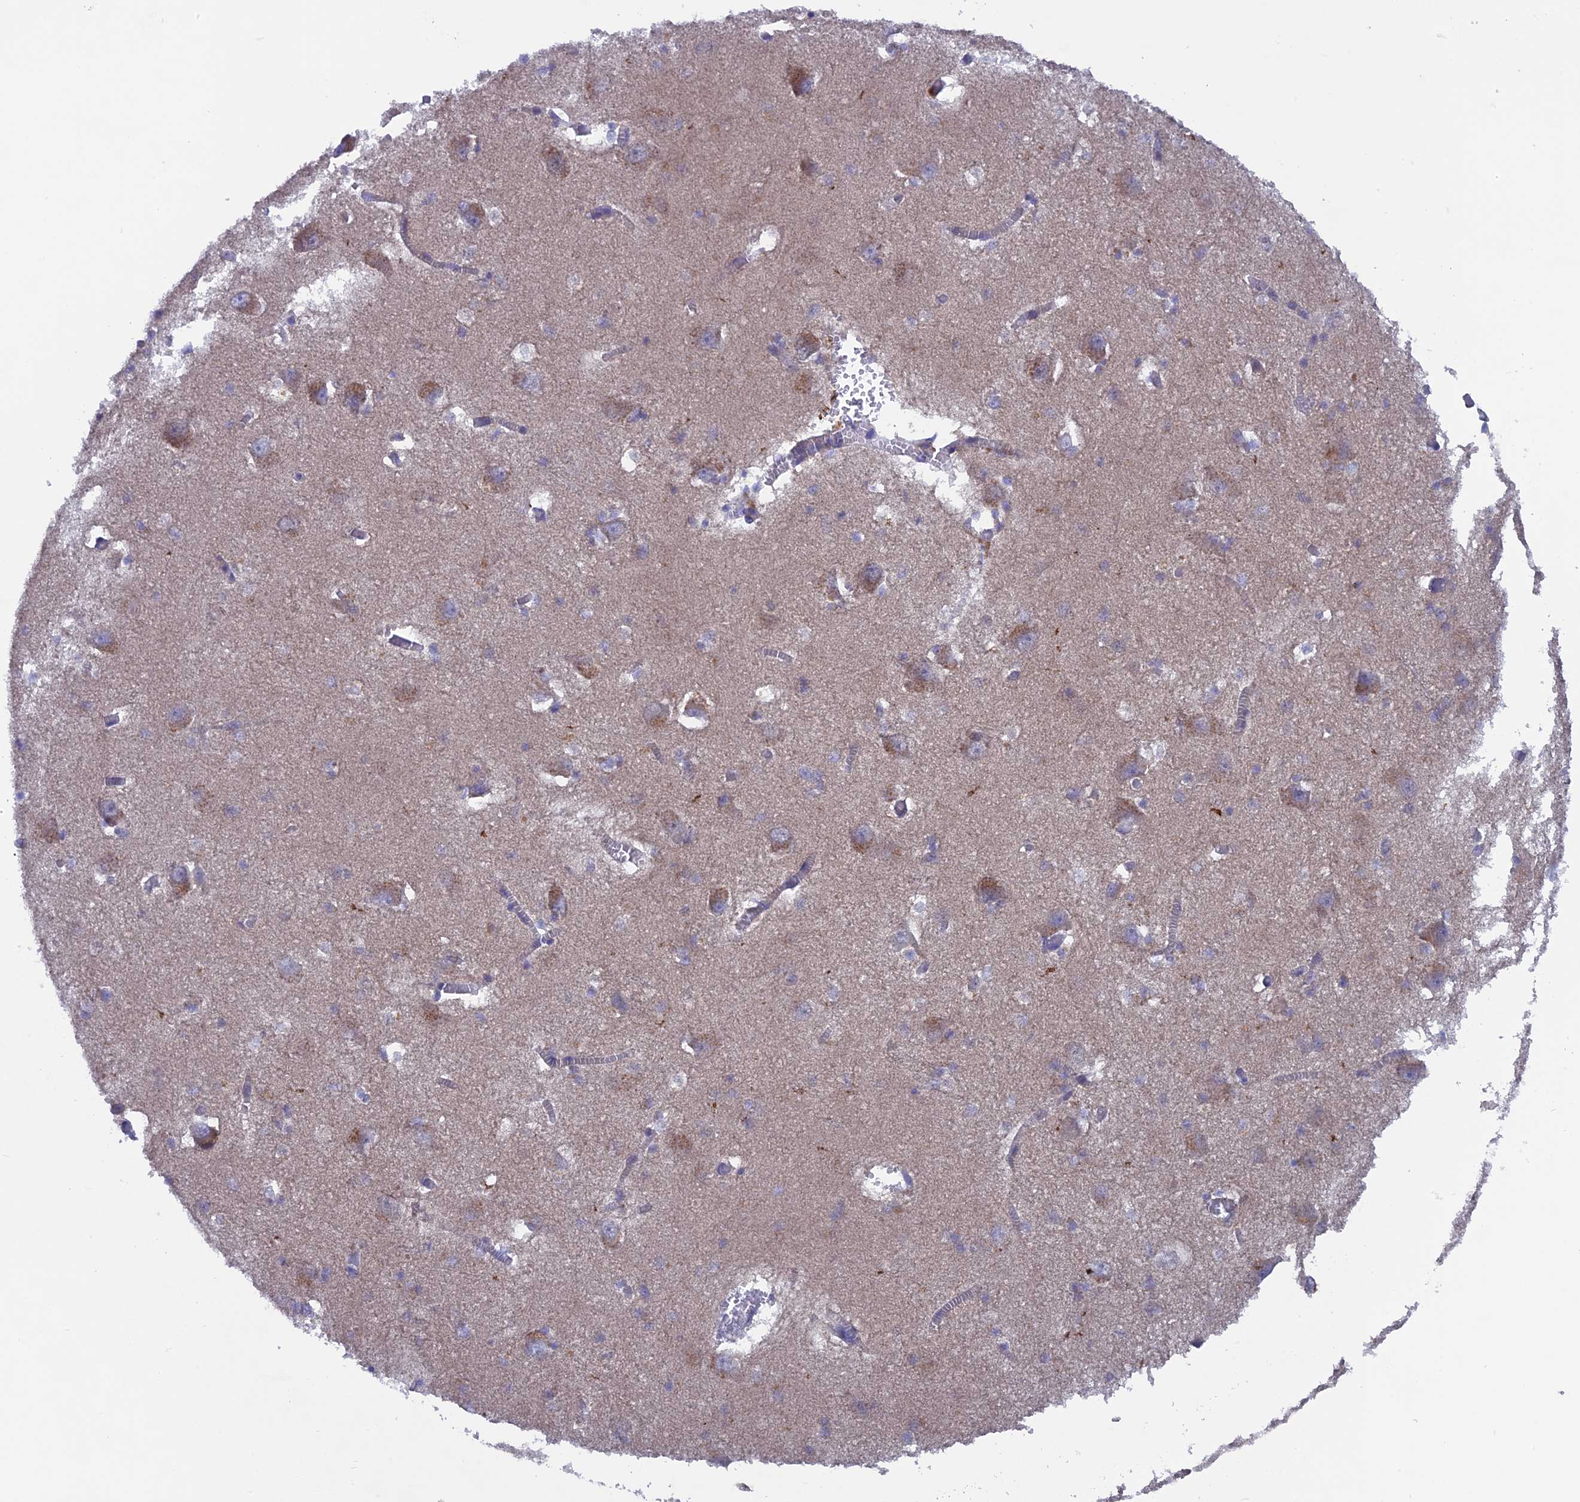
{"staining": {"intensity": "negative", "quantity": "none", "location": "none"}, "tissue": "caudate", "cell_type": "Glial cells", "image_type": "normal", "snomed": [{"axis": "morphology", "description": "Normal tissue, NOS"}, {"axis": "topography", "description": "Lateral ventricle wall"}], "caption": "IHC photomicrograph of unremarkable human caudate stained for a protein (brown), which demonstrates no staining in glial cells.", "gene": "AK4P3", "patient": {"sex": "male", "age": 37}}